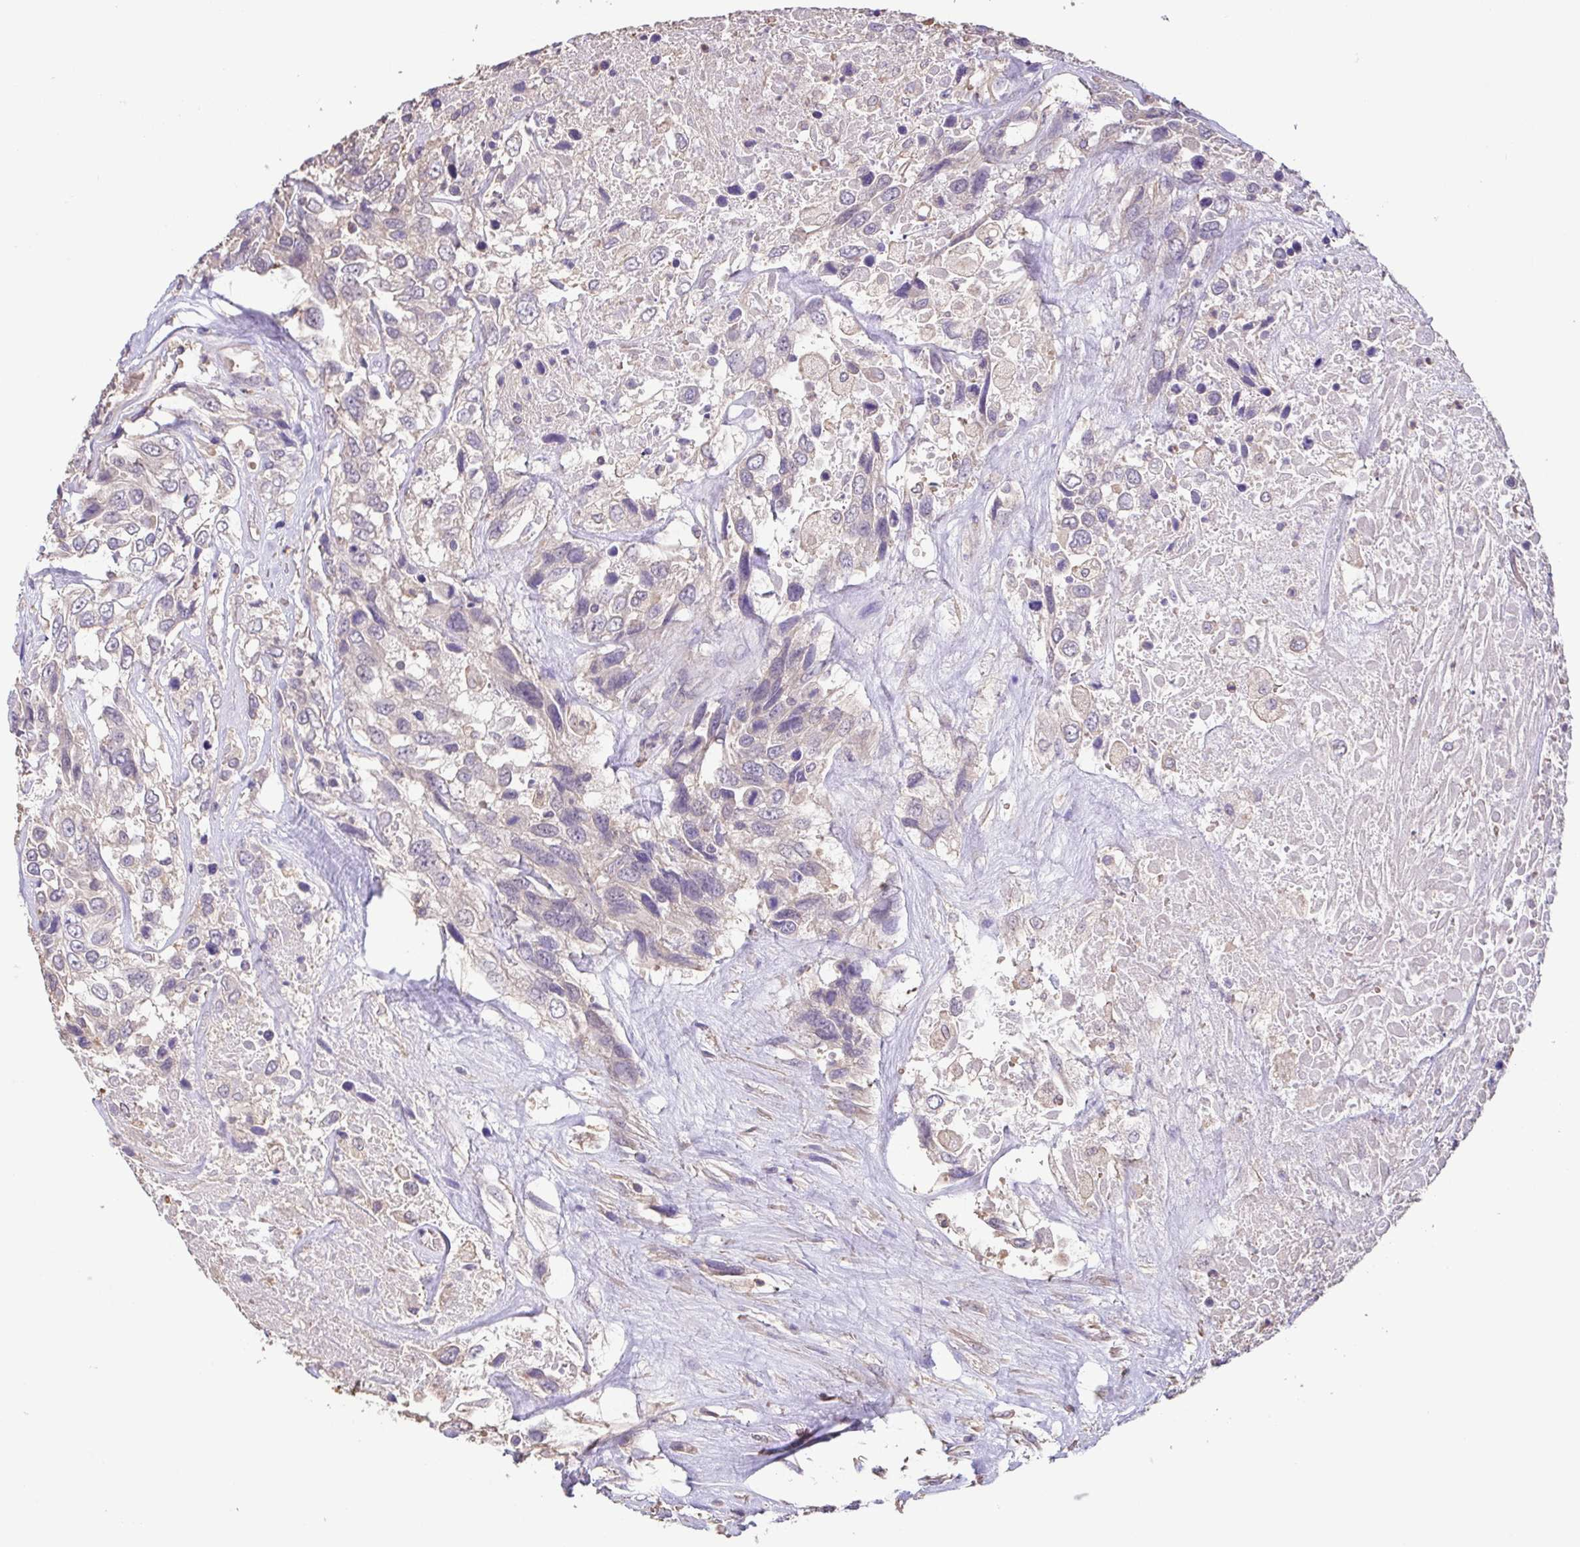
{"staining": {"intensity": "negative", "quantity": "none", "location": "none"}, "tissue": "urothelial cancer", "cell_type": "Tumor cells", "image_type": "cancer", "snomed": [{"axis": "morphology", "description": "Urothelial carcinoma, High grade"}, {"axis": "topography", "description": "Urinary bladder"}], "caption": "Urothelial cancer was stained to show a protein in brown. There is no significant positivity in tumor cells. (DAB (3,3'-diaminobenzidine) immunohistochemistry visualized using brightfield microscopy, high magnification).", "gene": "ACTRT2", "patient": {"sex": "female", "age": 70}}